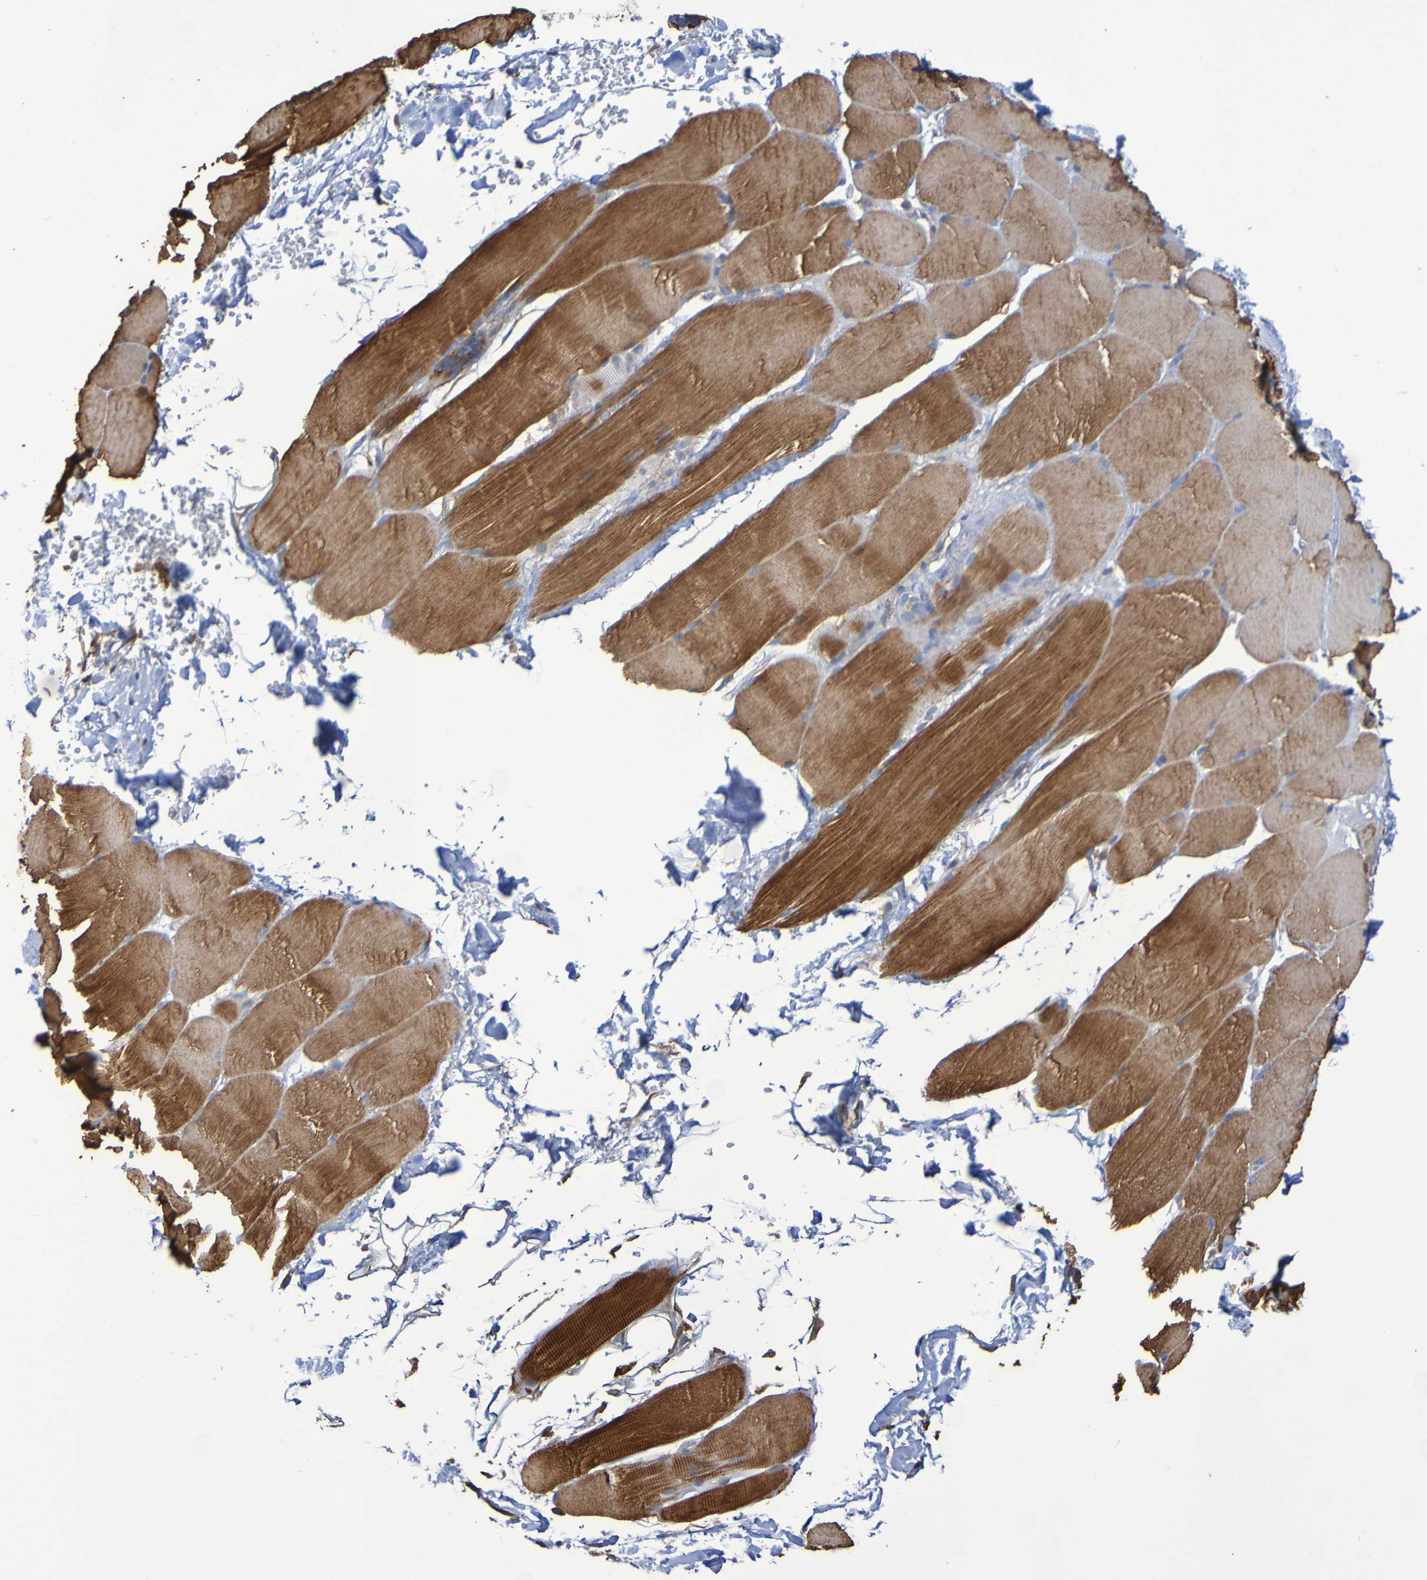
{"staining": {"intensity": "moderate", "quantity": ">75%", "location": "cytoplasmic/membranous"}, "tissue": "skeletal muscle", "cell_type": "Myocytes", "image_type": "normal", "snomed": [{"axis": "morphology", "description": "Normal tissue, NOS"}, {"axis": "topography", "description": "Skin"}, {"axis": "topography", "description": "Skeletal muscle"}], "caption": "Skeletal muscle stained with a brown dye exhibits moderate cytoplasmic/membranous positive staining in approximately >75% of myocytes.", "gene": "RAB11A", "patient": {"sex": "male", "age": 83}}